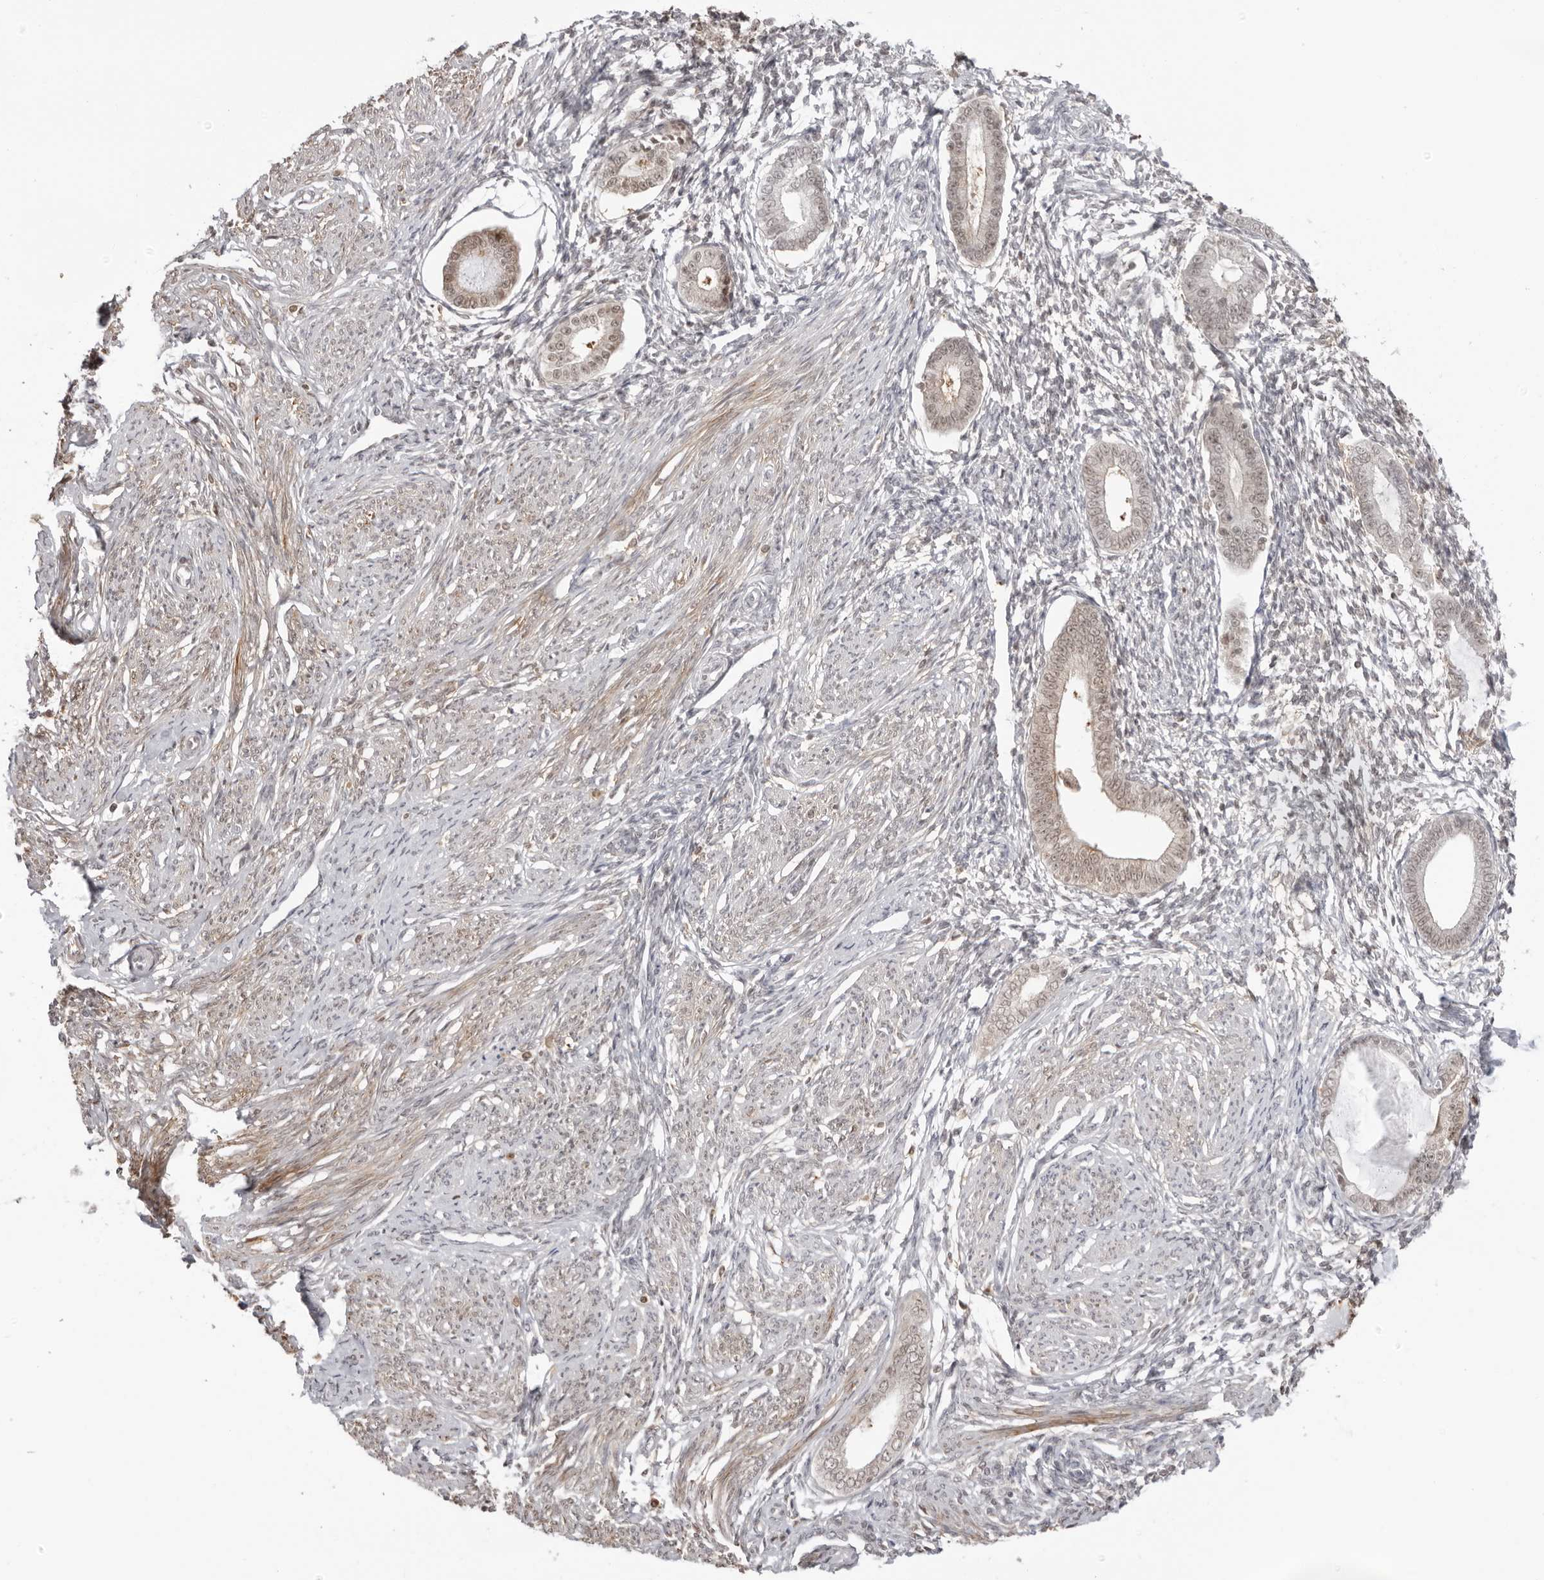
{"staining": {"intensity": "weak", "quantity": "25%-75%", "location": "nuclear"}, "tissue": "endometrium", "cell_type": "Cells in endometrial stroma", "image_type": "normal", "snomed": [{"axis": "morphology", "description": "Normal tissue, NOS"}, {"axis": "topography", "description": "Endometrium"}], "caption": "IHC histopathology image of unremarkable endometrium: human endometrium stained using IHC reveals low levels of weak protein expression localized specifically in the nuclear of cells in endometrial stroma, appearing as a nuclear brown color.", "gene": "RNF146", "patient": {"sex": "female", "age": 56}}